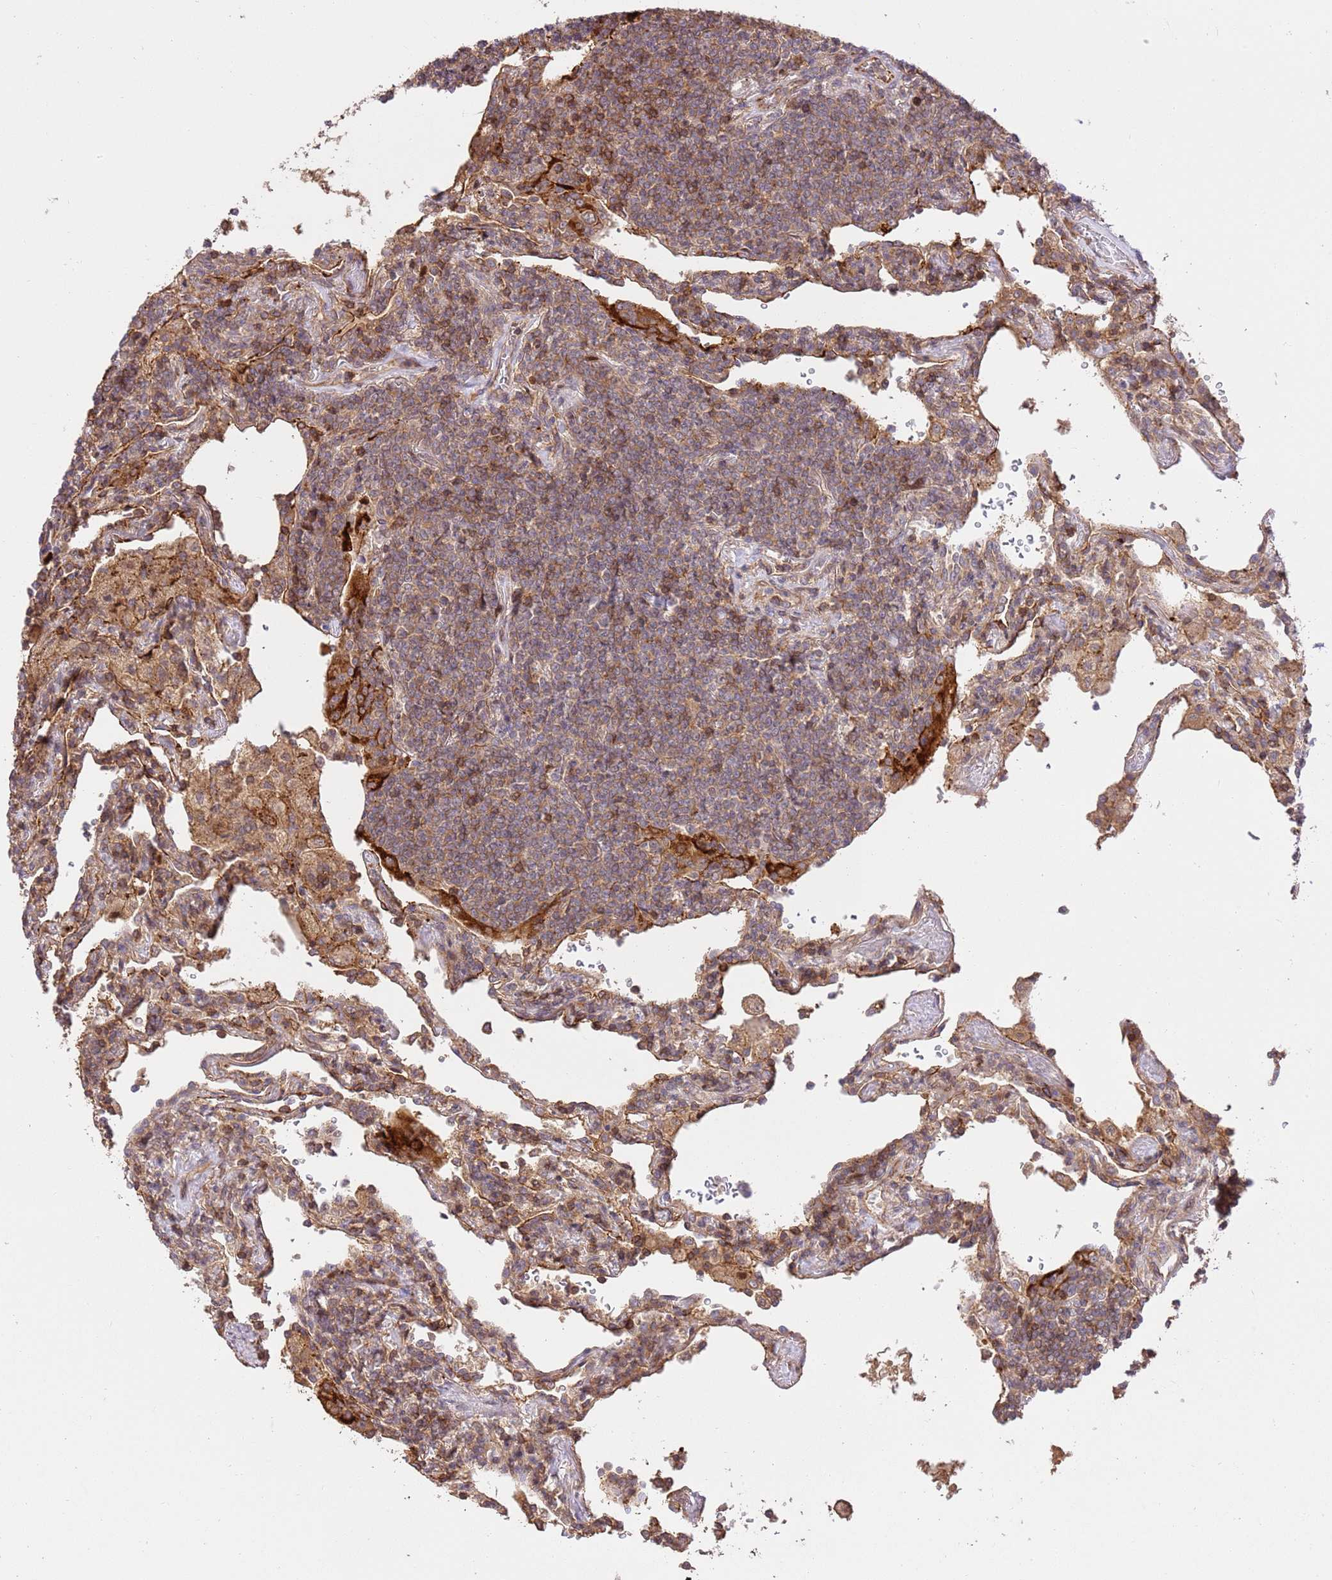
{"staining": {"intensity": "moderate", "quantity": ">75%", "location": "cytoplasmic/membranous"}, "tissue": "lymphoma", "cell_type": "Tumor cells", "image_type": "cancer", "snomed": [{"axis": "morphology", "description": "Malignant lymphoma, non-Hodgkin's type, Low grade"}, {"axis": "topography", "description": "Lung"}], "caption": "Immunohistochemical staining of low-grade malignant lymphoma, non-Hodgkin's type demonstrates medium levels of moderate cytoplasmic/membranous expression in approximately >75% of tumor cells. The staining is performed using DAB brown chromogen to label protein expression. The nuclei are counter-stained blue using hematoxylin.", "gene": "KATNAL2", "patient": {"sex": "female", "age": 71}}